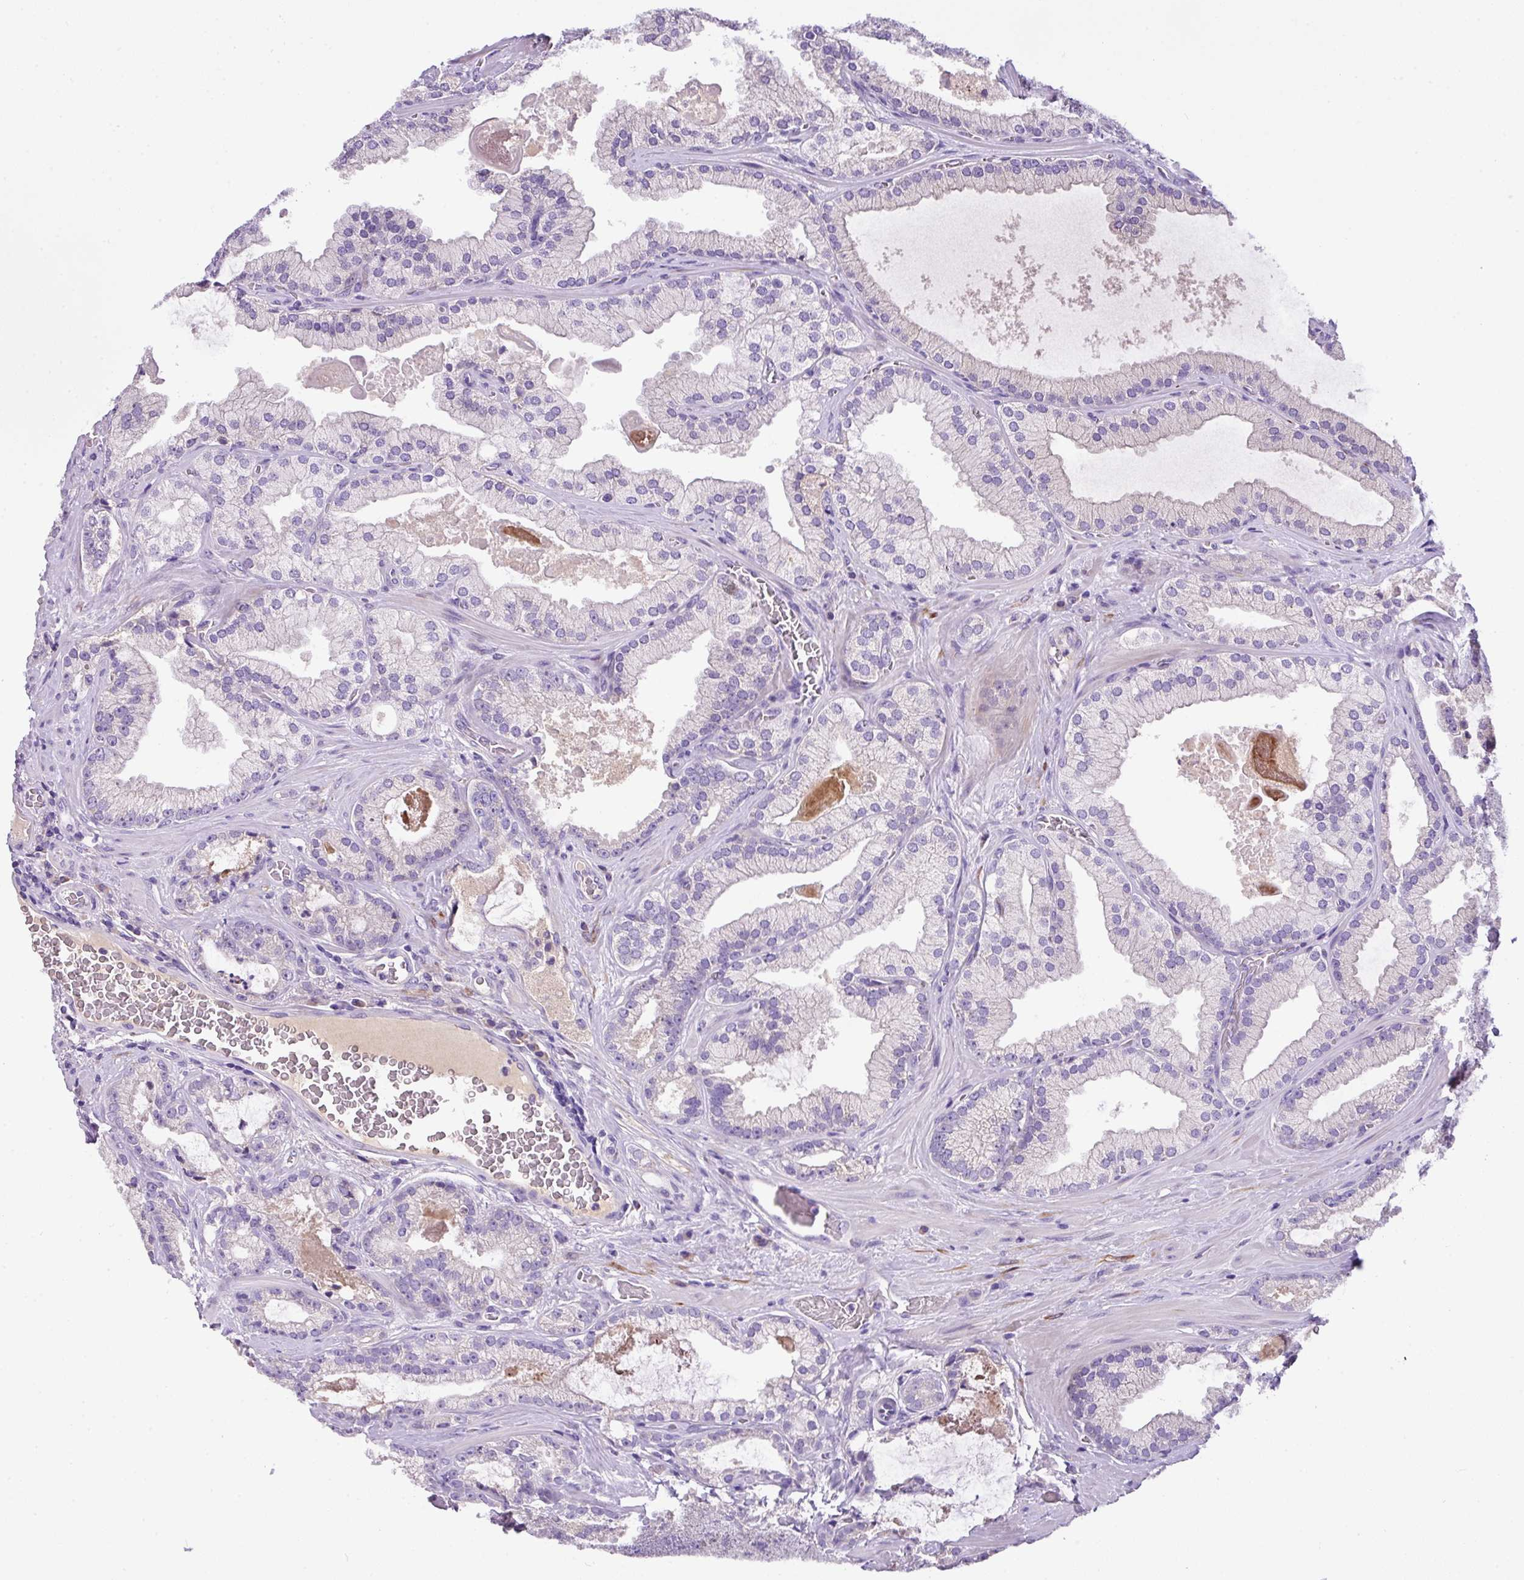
{"staining": {"intensity": "negative", "quantity": "none", "location": "none"}, "tissue": "prostate cancer", "cell_type": "Tumor cells", "image_type": "cancer", "snomed": [{"axis": "morphology", "description": "Adenocarcinoma, High grade"}, {"axis": "topography", "description": "Prostate"}], "caption": "An immunohistochemistry (IHC) micrograph of high-grade adenocarcinoma (prostate) is shown. There is no staining in tumor cells of high-grade adenocarcinoma (prostate).", "gene": "ANXA2R", "patient": {"sex": "male", "age": 68}}